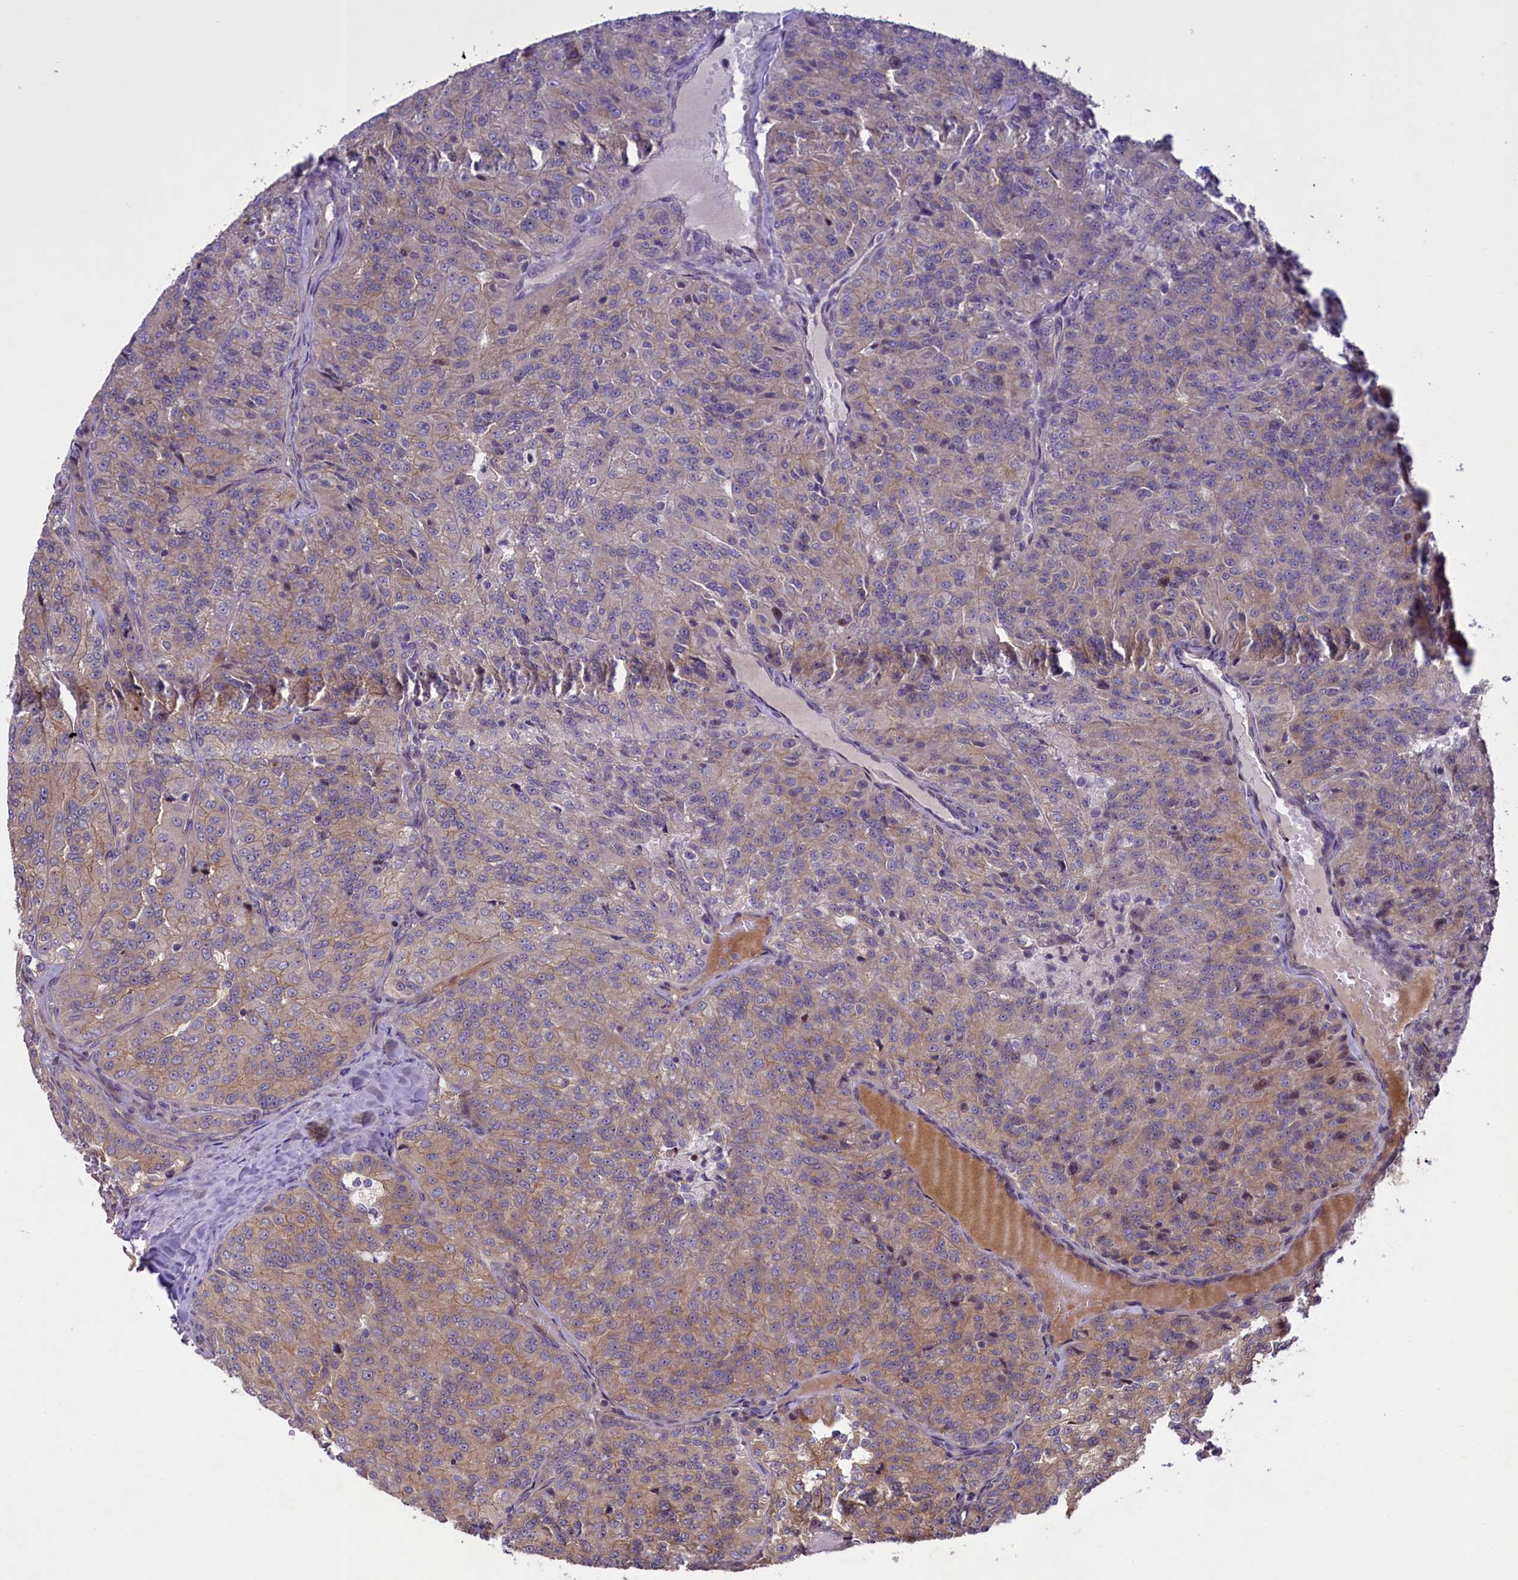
{"staining": {"intensity": "weak", "quantity": "25%-75%", "location": "cytoplasmic/membranous"}, "tissue": "renal cancer", "cell_type": "Tumor cells", "image_type": "cancer", "snomed": [{"axis": "morphology", "description": "Adenocarcinoma, NOS"}, {"axis": "topography", "description": "Kidney"}], "caption": "Human renal adenocarcinoma stained with a brown dye displays weak cytoplasmic/membranous positive expression in approximately 25%-75% of tumor cells.", "gene": "MAN2C1", "patient": {"sex": "female", "age": 63}}